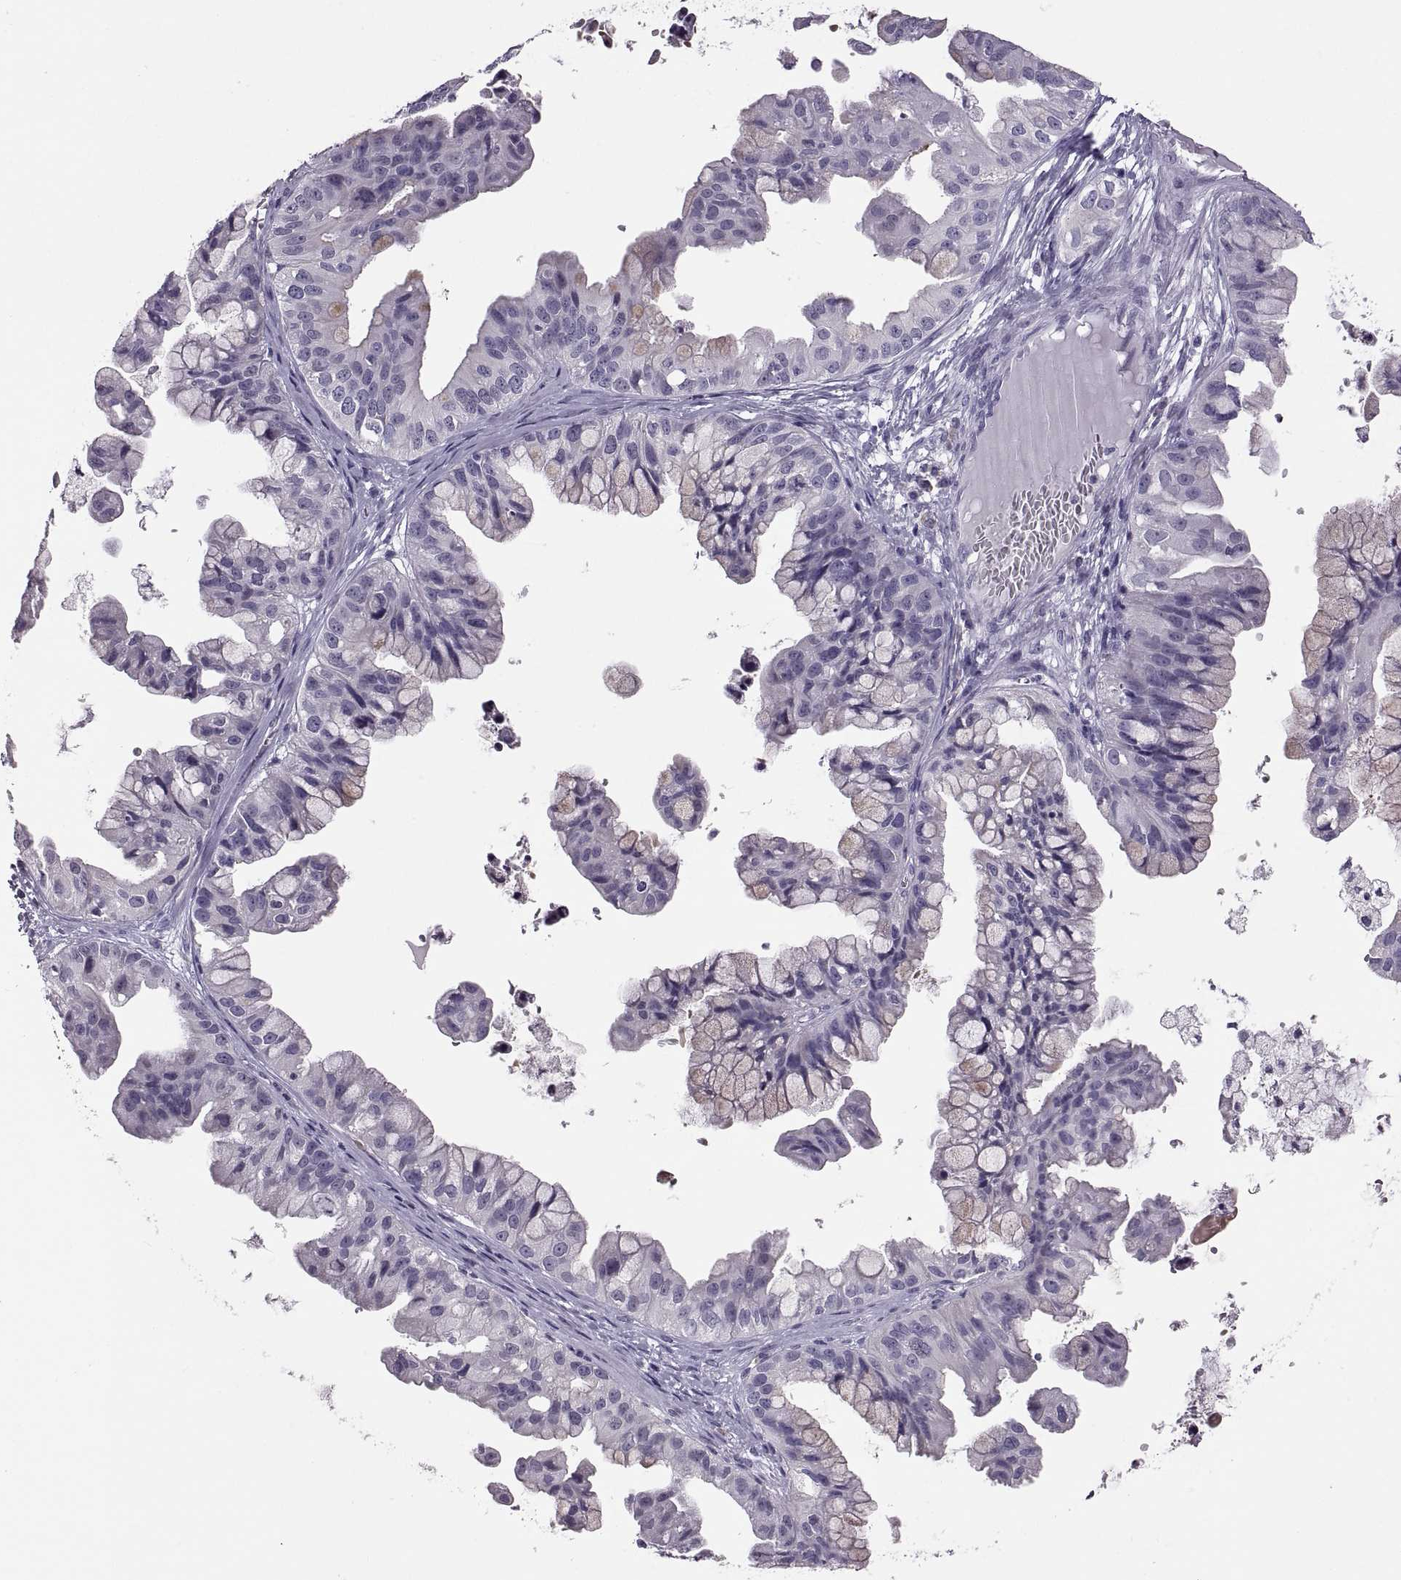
{"staining": {"intensity": "negative", "quantity": "none", "location": "none"}, "tissue": "ovarian cancer", "cell_type": "Tumor cells", "image_type": "cancer", "snomed": [{"axis": "morphology", "description": "Cystadenocarcinoma, mucinous, NOS"}, {"axis": "topography", "description": "Ovary"}], "caption": "Ovarian mucinous cystadenocarcinoma stained for a protein using immunohistochemistry exhibits no positivity tumor cells.", "gene": "MAGEB18", "patient": {"sex": "female", "age": 76}}